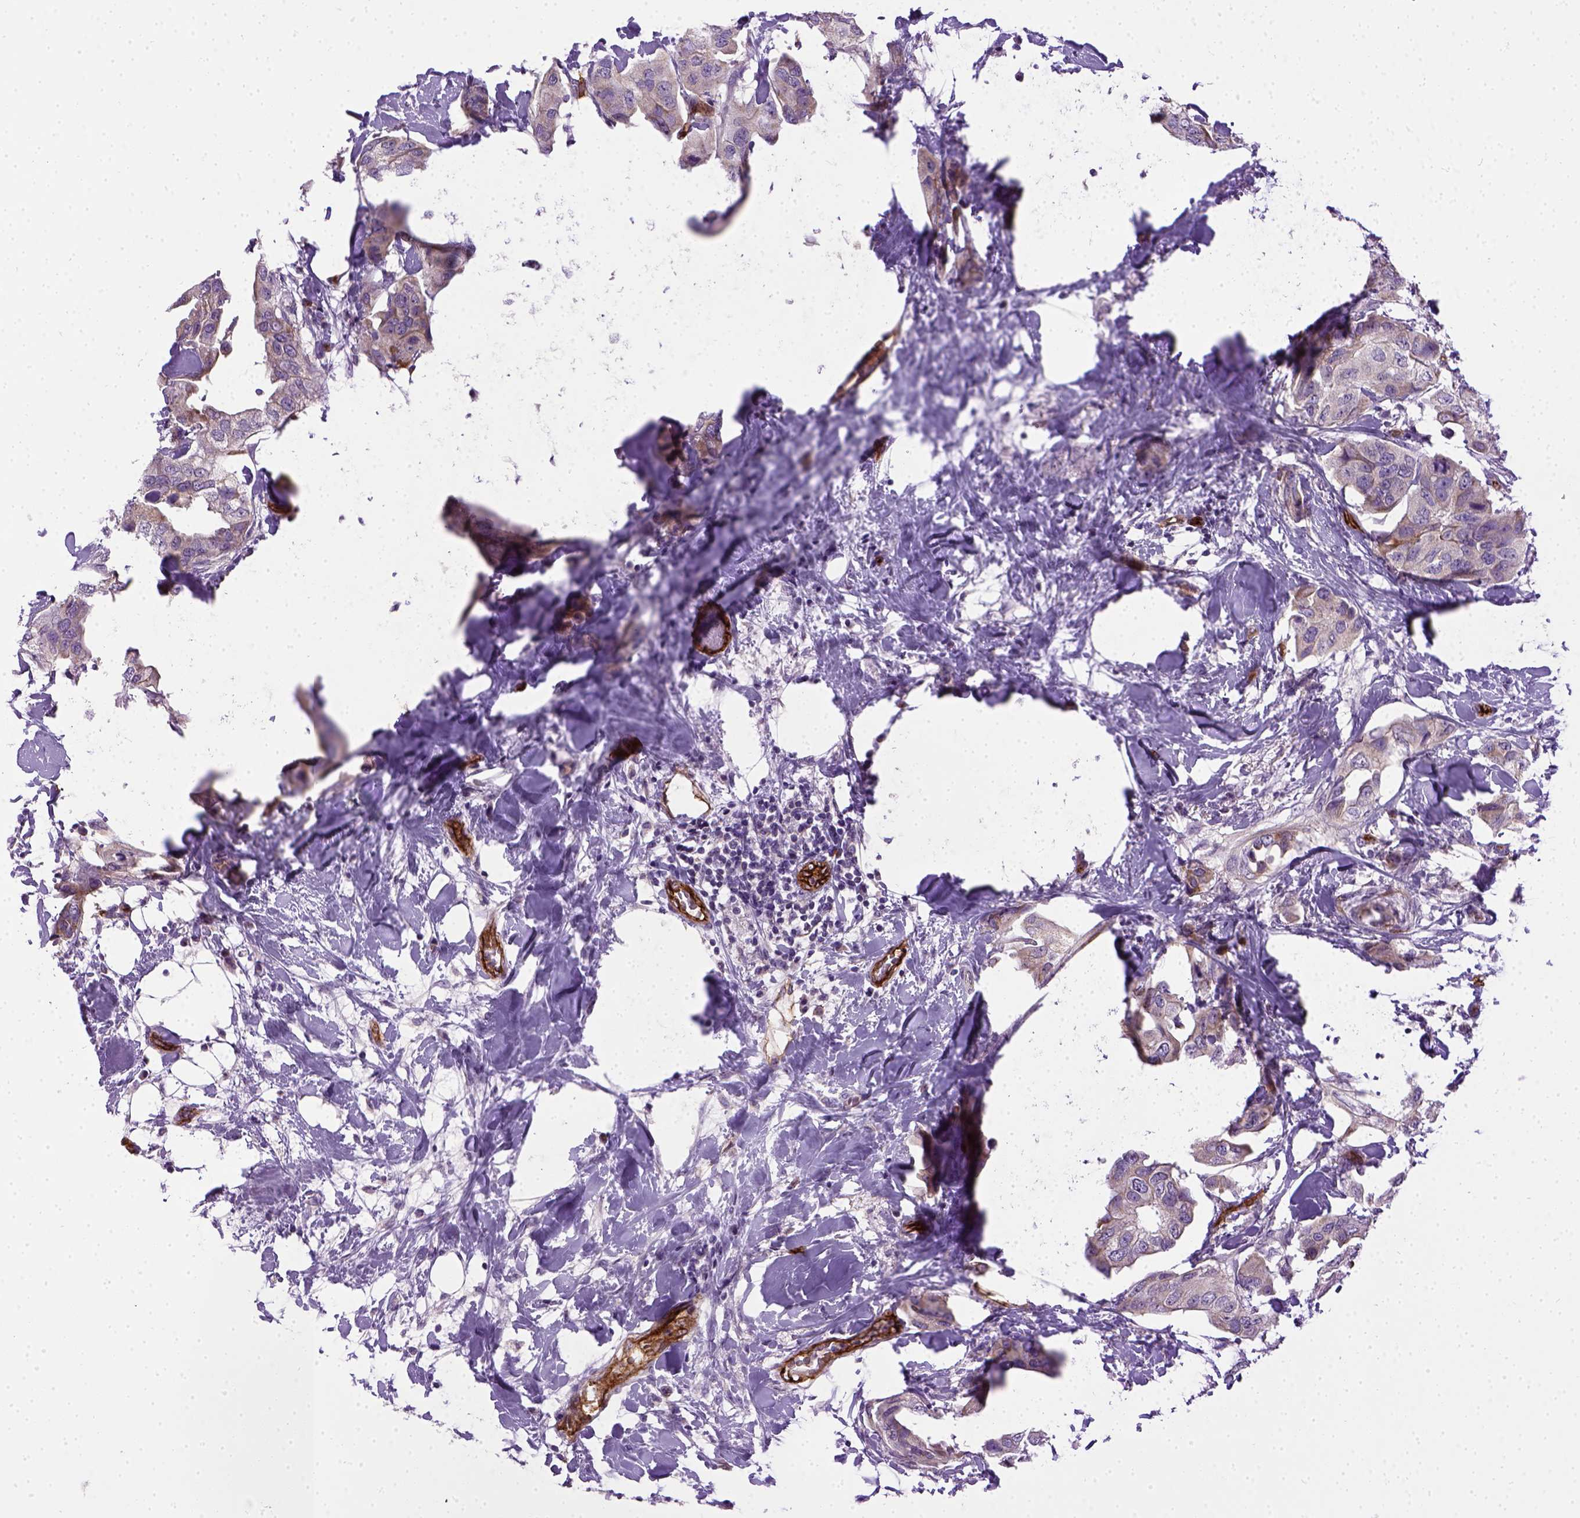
{"staining": {"intensity": "negative", "quantity": "none", "location": "none"}, "tissue": "breast cancer", "cell_type": "Tumor cells", "image_type": "cancer", "snomed": [{"axis": "morphology", "description": "Normal tissue, NOS"}, {"axis": "morphology", "description": "Duct carcinoma"}, {"axis": "topography", "description": "Breast"}], "caption": "DAB (3,3'-diaminobenzidine) immunohistochemical staining of invasive ductal carcinoma (breast) reveals no significant expression in tumor cells.", "gene": "ENG", "patient": {"sex": "female", "age": 40}}